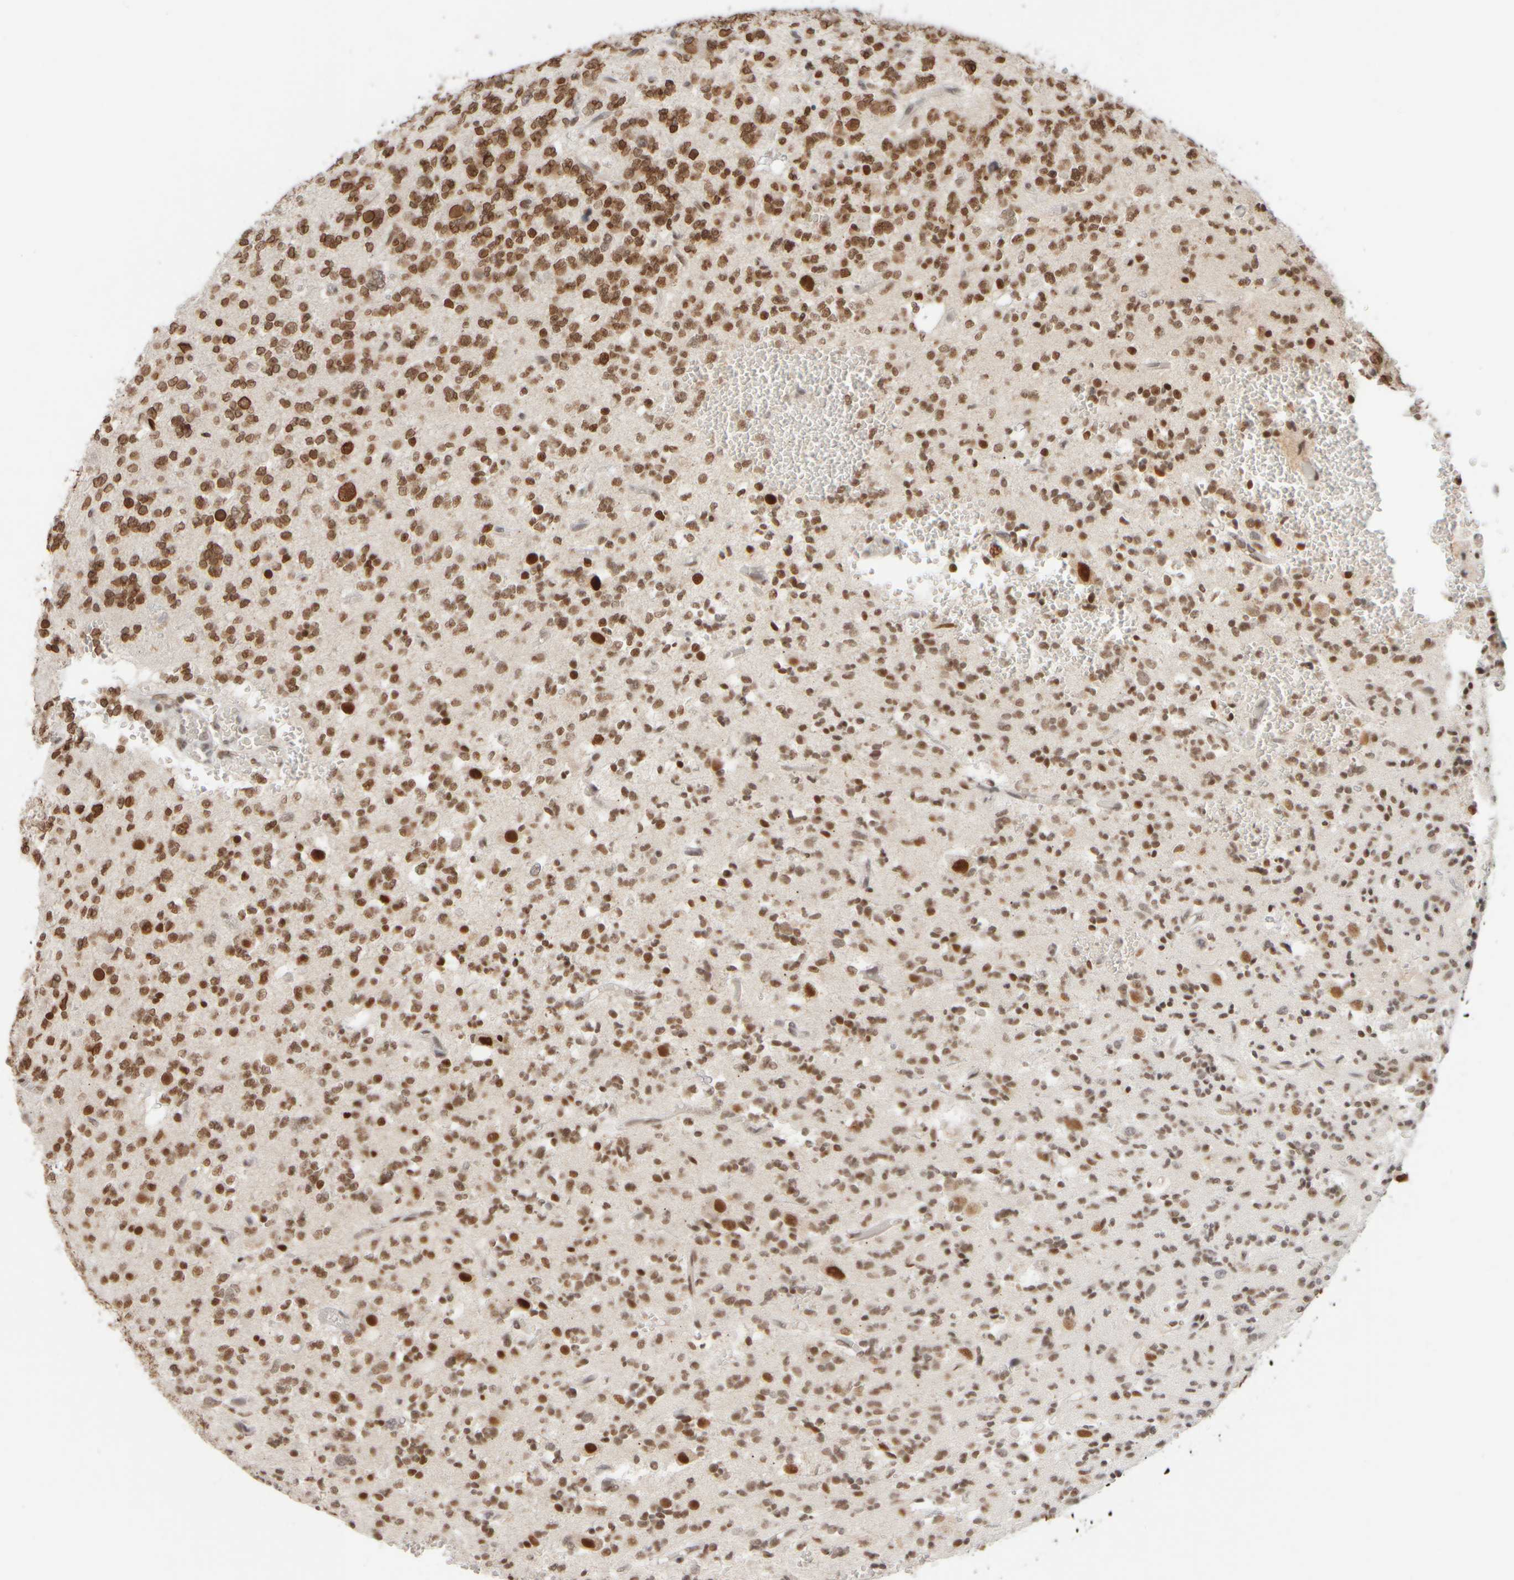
{"staining": {"intensity": "strong", "quantity": ">75%", "location": "cytoplasmic/membranous,nuclear"}, "tissue": "glioma", "cell_type": "Tumor cells", "image_type": "cancer", "snomed": [{"axis": "morphology", "description": "Glioma, malignant, Low grade"}, {"axis": "topography", "description": "Brain"}], "caption": "This is an image of immunohistochemistry staining of malignant glioma (low-grade), which shows strong positivity in the cytoplasmic/membranous and nuclear of tumor cells.", "gene": "ZC3HC1", "patient": {"sex": "male", "age": 38}}